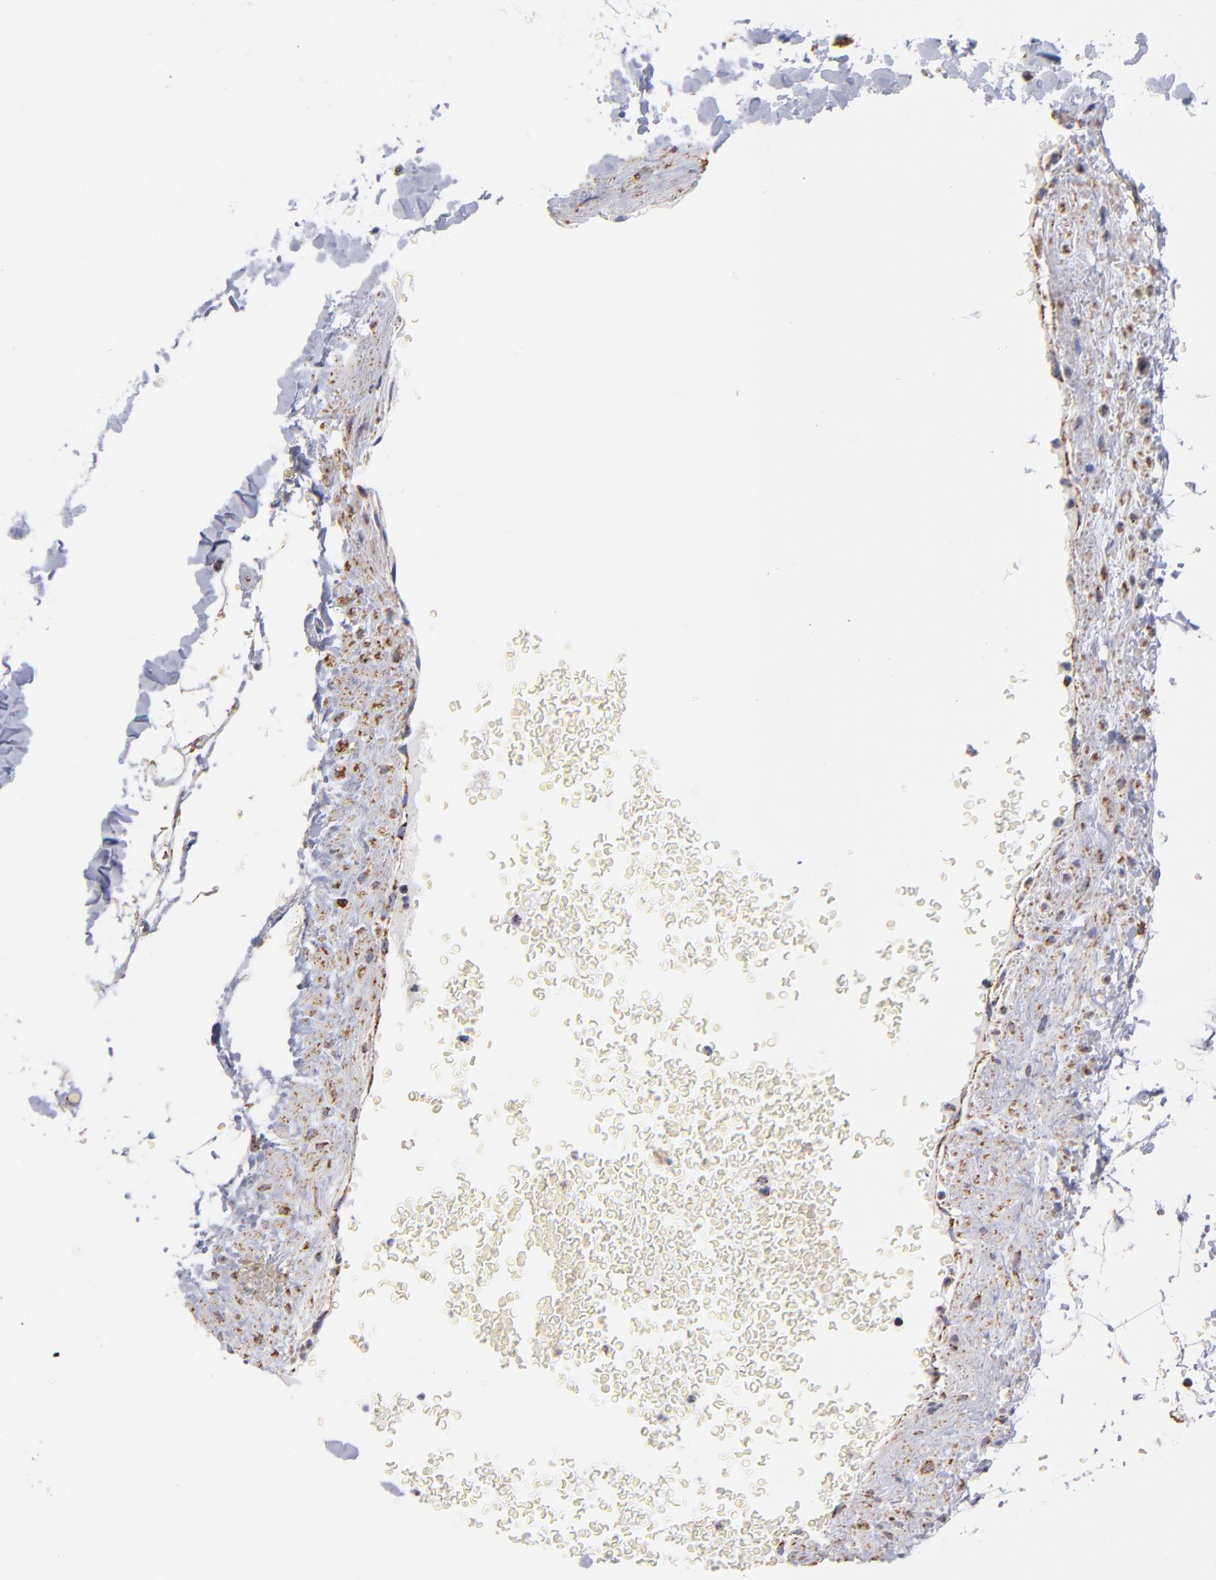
{"staining": {"intensity": "moderate", "quantity": ">75%", "location": "cytoplasmic/membranous"}, "tissue": "adipose tissue", "cell_type": "Adipocytes", "image_type": "normal", "snomed": [{"axis": "morphology", "description": "Normal tissue, NOS"}, {"axis": "topography", "description": "Soft tissue"}], "caption": "Immunohistochemical staining of benign adipose tissue shows >75% levels of moderate cytoplasmic/membranous protein positivity in approximately >75% of adipocytes. (DAB = brown stain, brightfield microscopy at high magnification).", "gene": "PHB1", "patient": {"sex": "male", "age": 72}}